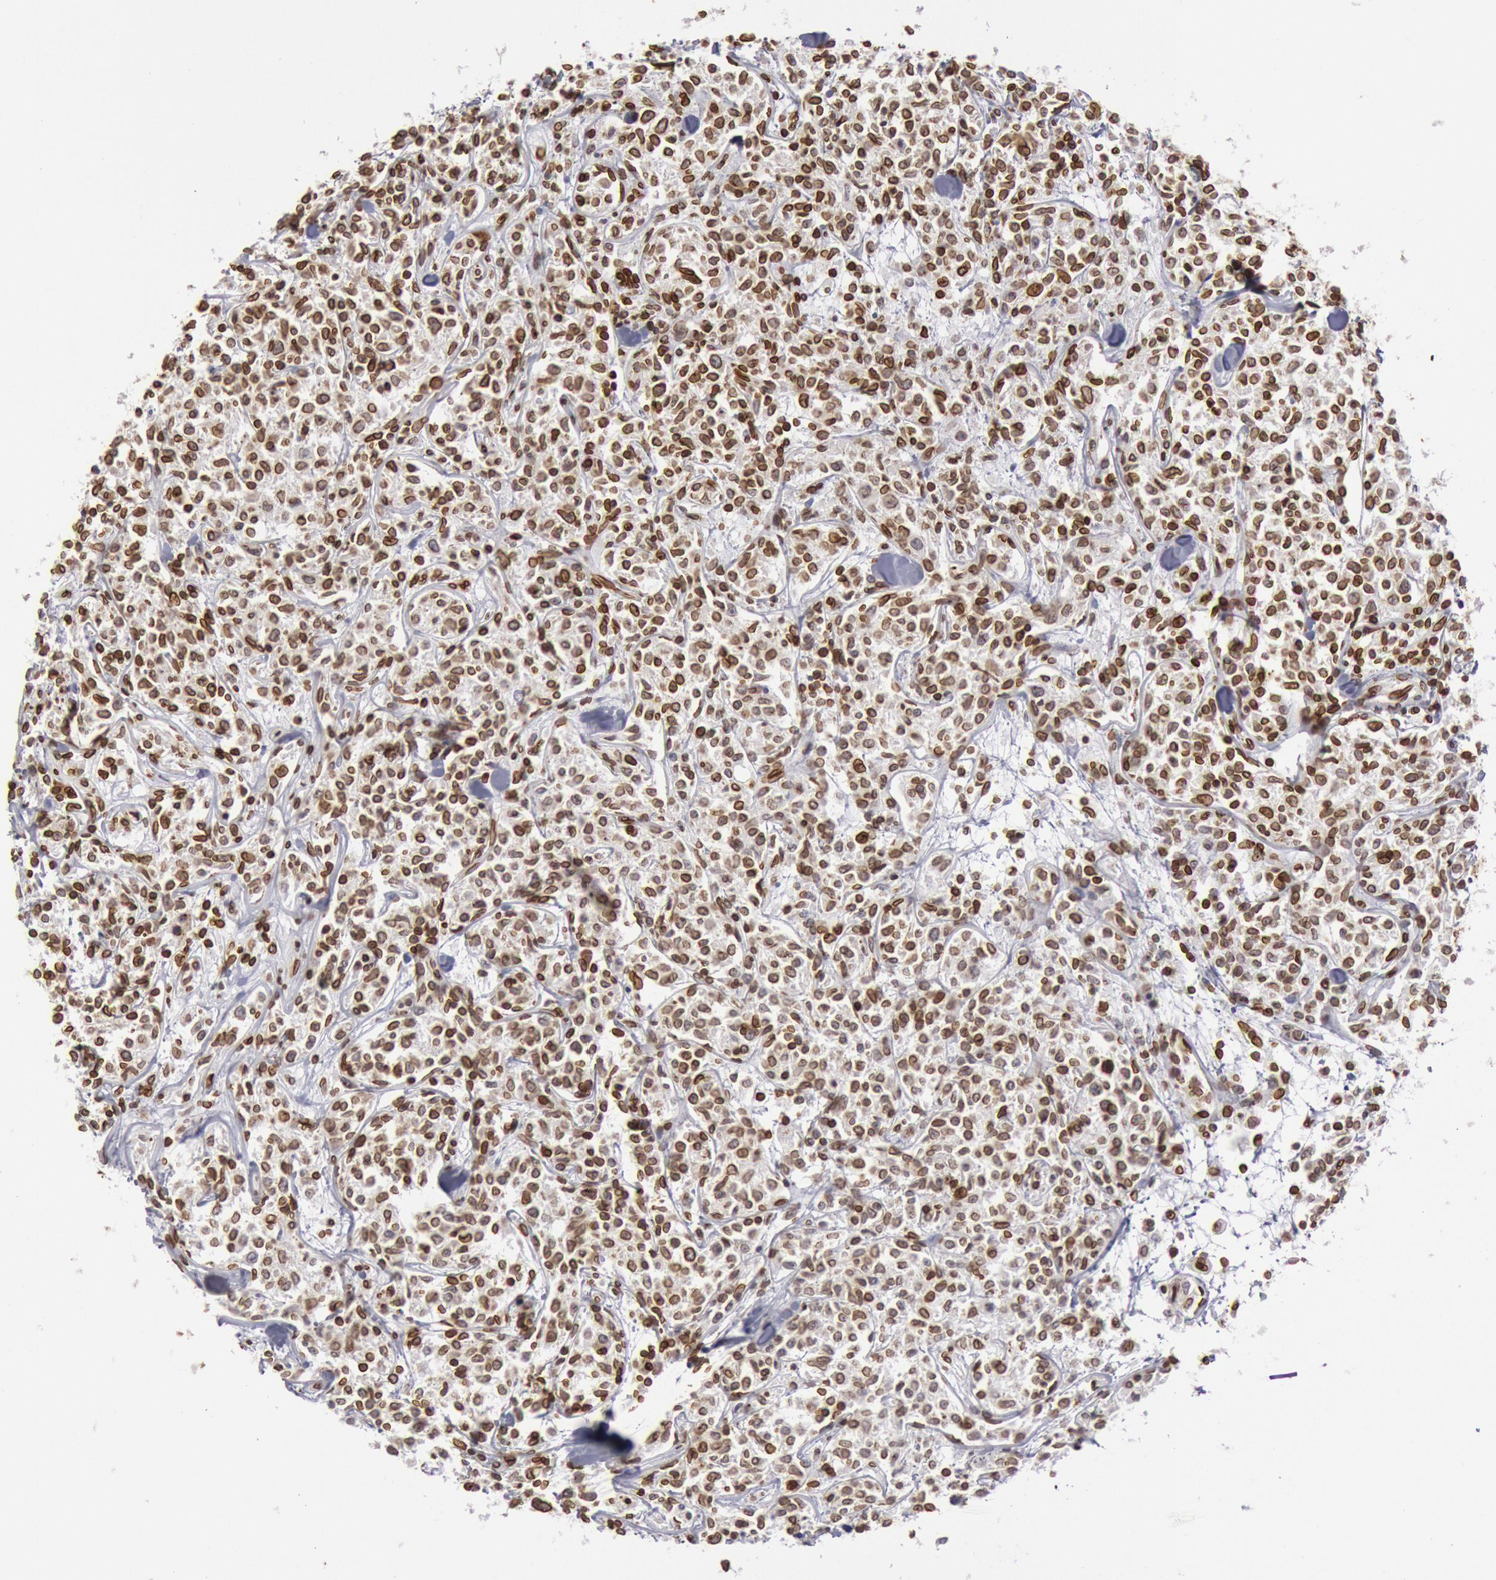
{"staining": {"intensity": "moderate", "quantity": ">75%", "location": "cytoplasmic/membranous,nuclear"}, "tissue": "lymphoma", "cell_type": "Tumor cells", "image_type": "cancer", "snomed": [{"axis": "morphology", "description": "Malignant lymphoma, non-Hodgkin's type, Low grade"}, {"axis": "topography", "description": "Small intestine"}], "caption": "Protein expression analysis of human lymphoma reveals moderate cytoplasmic/membranous and nuclear staining in approximately >75% of tumor cells. (DAB (3,3'-diaminobenzidine) IHC, brown staining for protein, blue staining for nuclei).", "gene": "SUN2", "patient": {"sex": "female", "age": 59}}